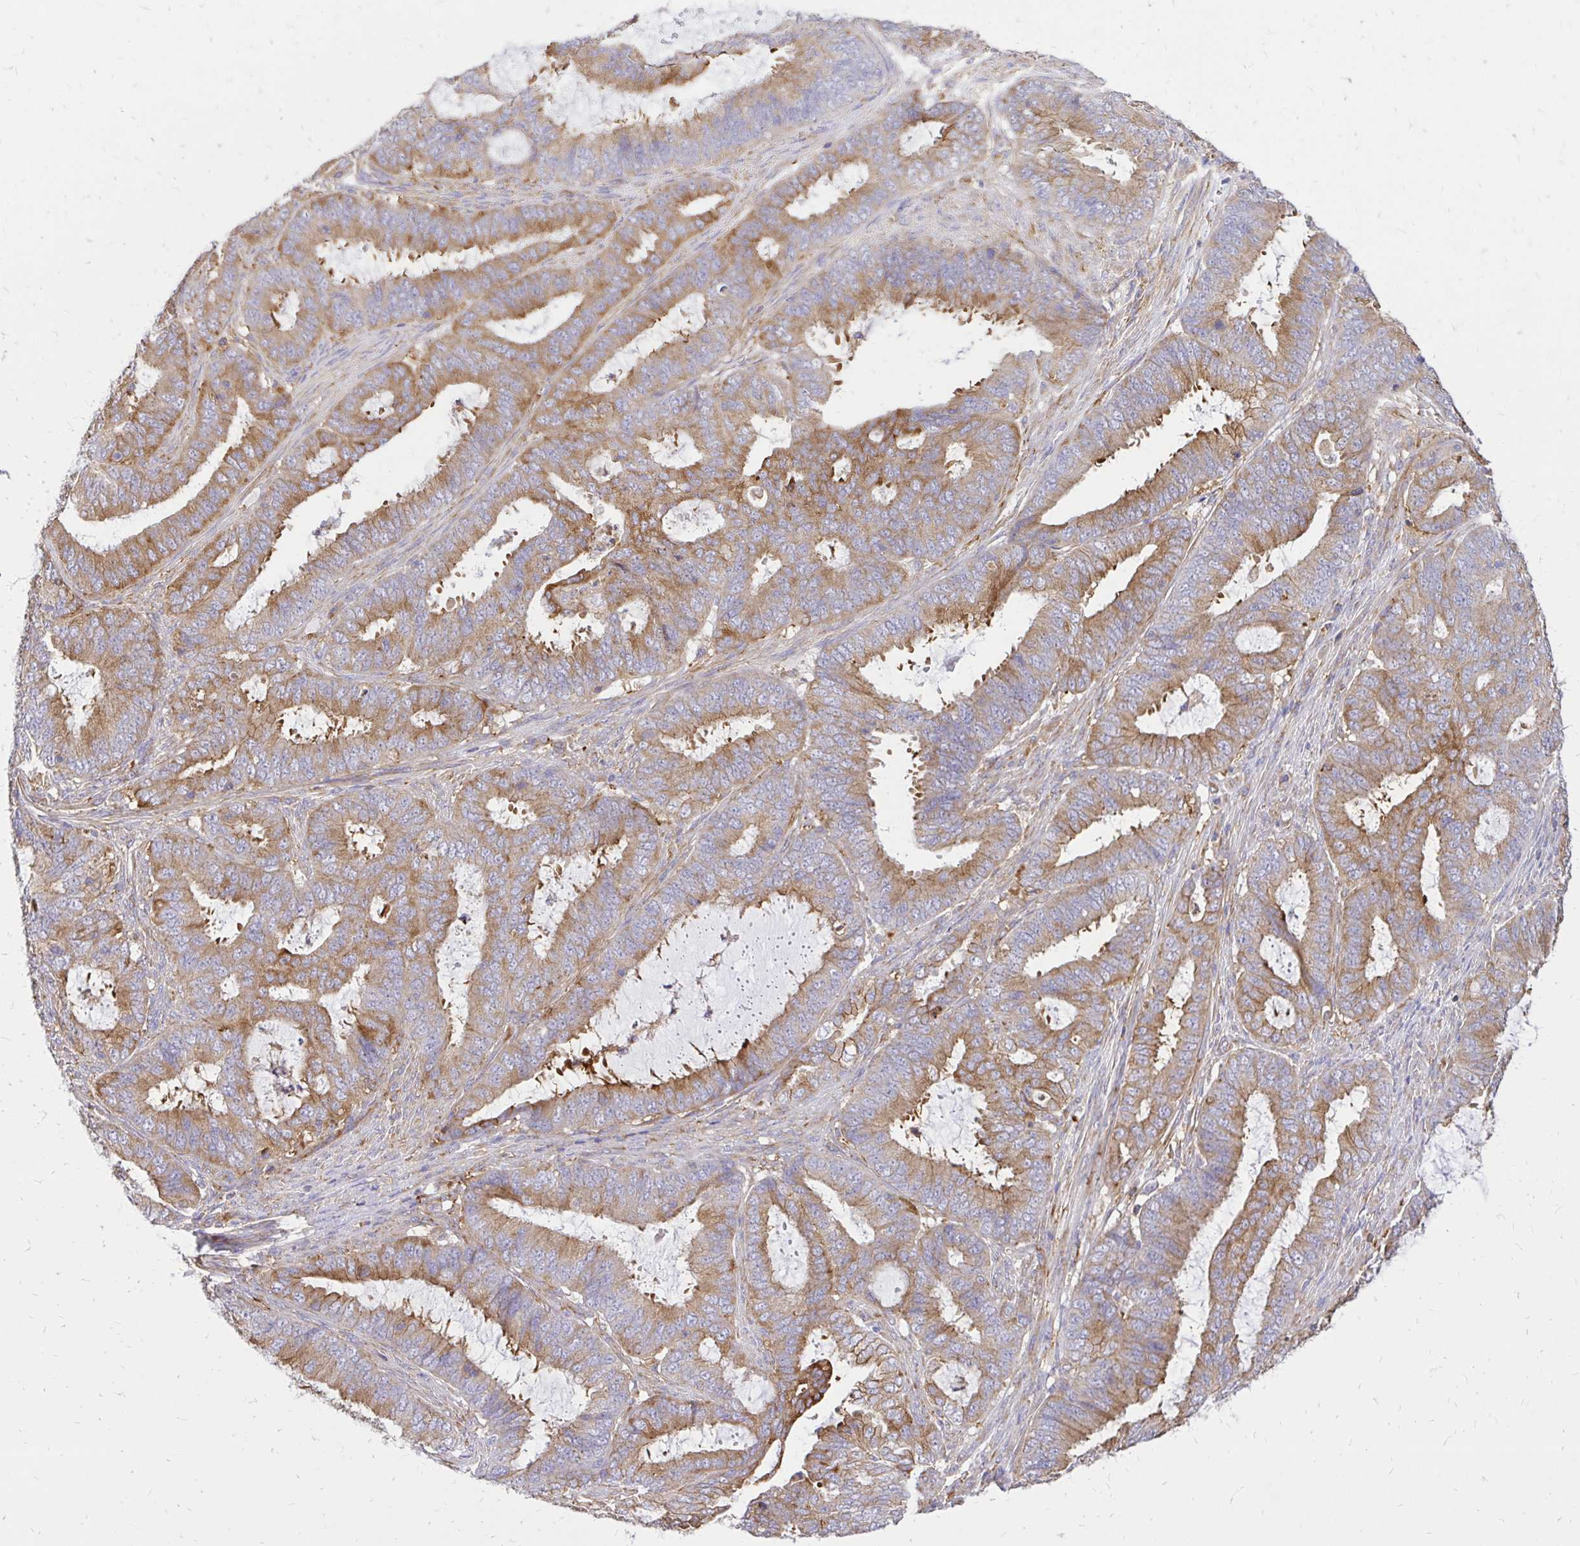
{"staining": {"intensity": "moderate", "quantity": ">75%", "location": "cytoplasmic/membranous"}, "tissue": "endometrial cancer", "cell_type": "Tumor cells", "image_type": "cancer", "snomed": [{"axis": "morphology", "description": "Adenocarcinoma, NOS"}, {"axis": "topography", "description": "Endometrium"}], "caption": "Protein expression analysis of human adenocarcinoma (endometrial) reveals moderate cytoplasmic/membranous expression in approximately >75% of tumor cells. (DAB (3,3'-diaminobenzidine) IHC, brown staining for protein, blue staining for nuclei).", "gene": "ABCB10", "patient": {"sex": "female", "age": 51}}